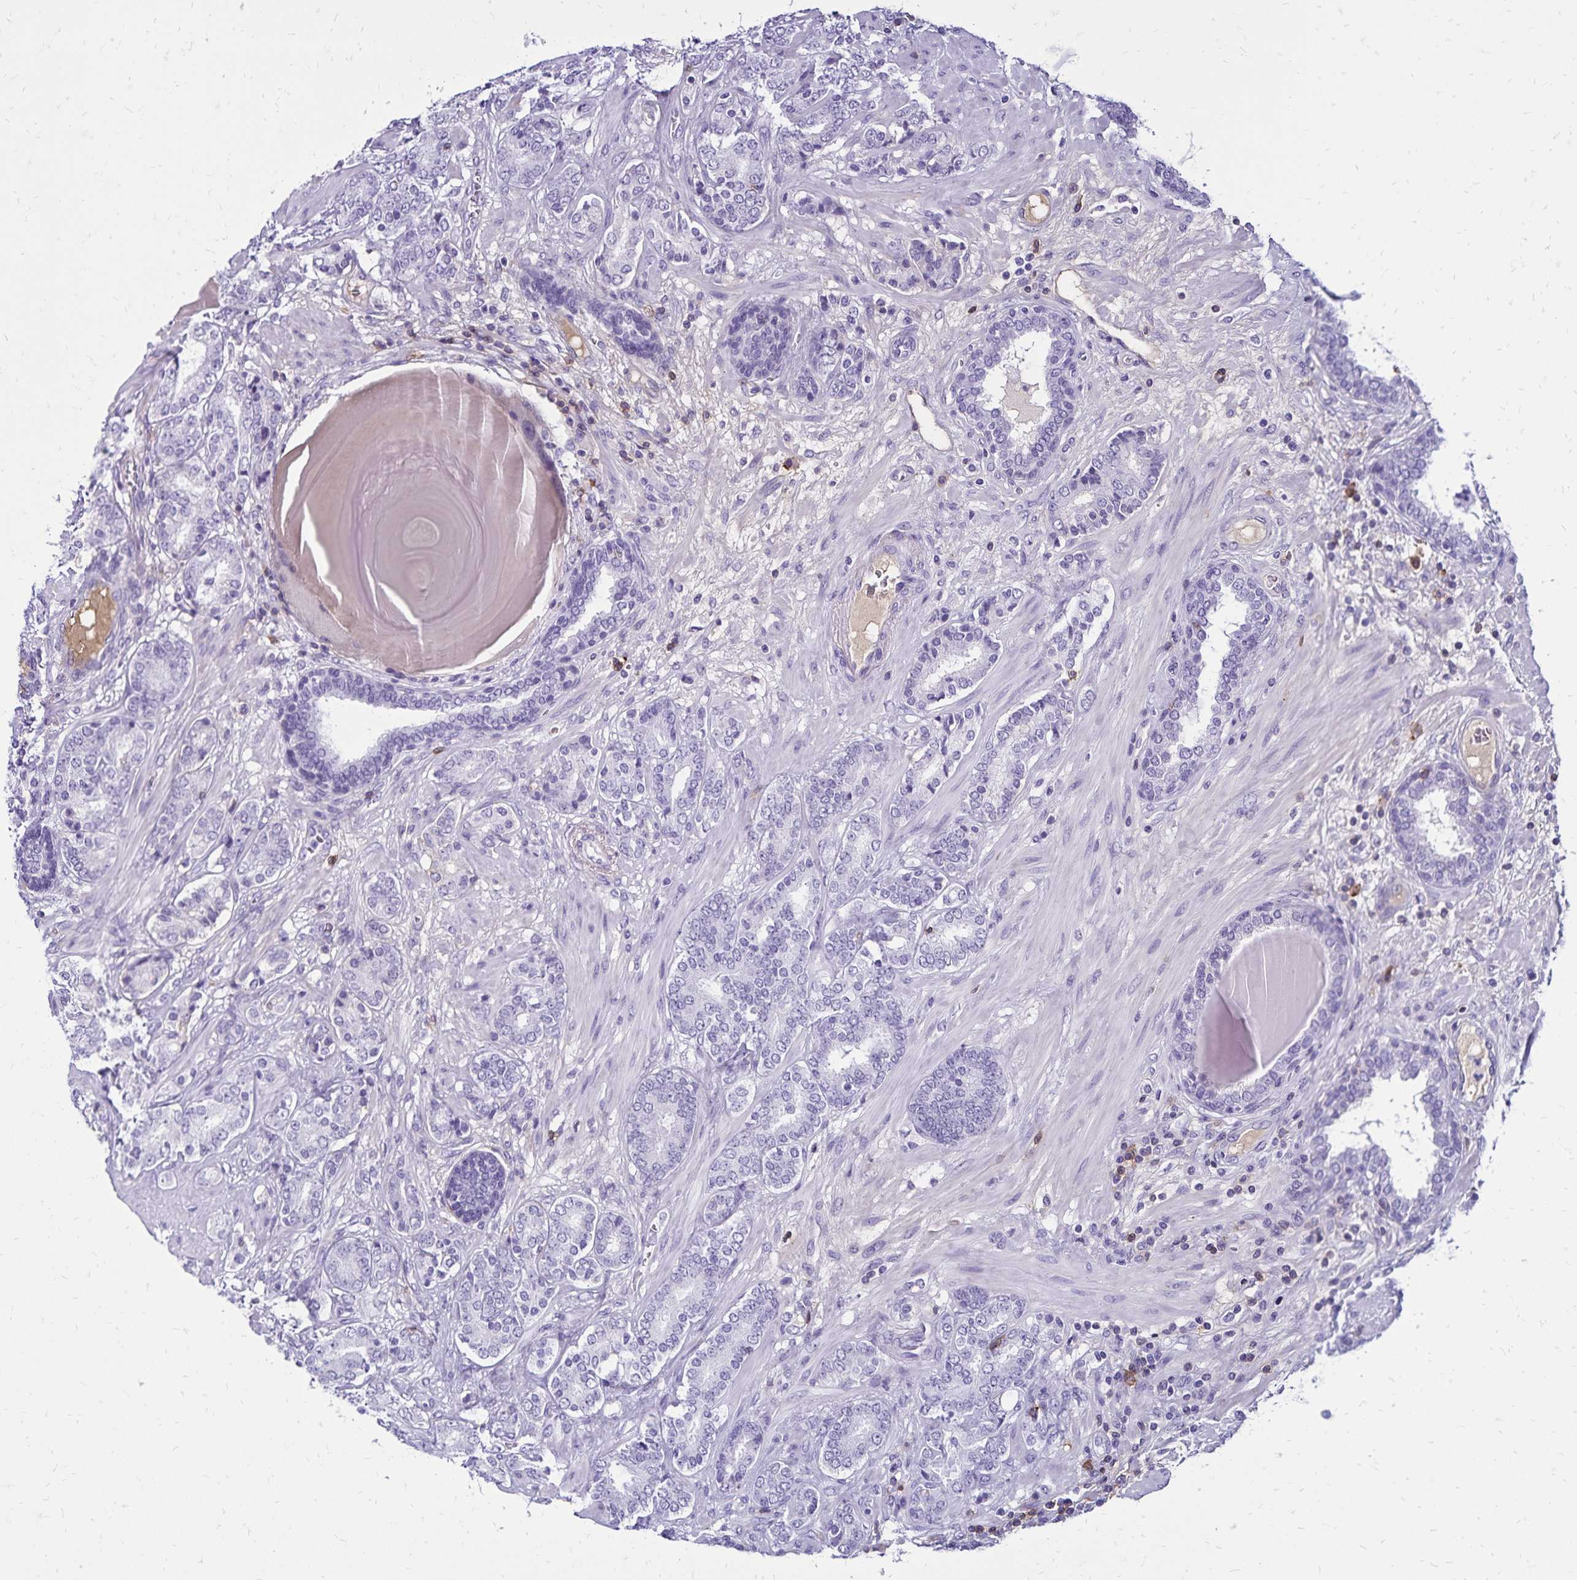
{"staining": {"intensity": "negative", "quantity": "none", "location": "none"}, "tissue": "prostate cancer", "cell_type": "Tumor cells", "image_type": "cancer", "snomed": [{"axis": "morphology", "description": "Adenocarcinoma, High grade"}, {"axis": "topography", "description": "Prostate"}], "caption": "A micrograph of human high-grade adenocarcinoma (prostate) is negative for staining in tumor cells.", "gene": "CD27", "patient": {"sex": "male", "age": 62}}